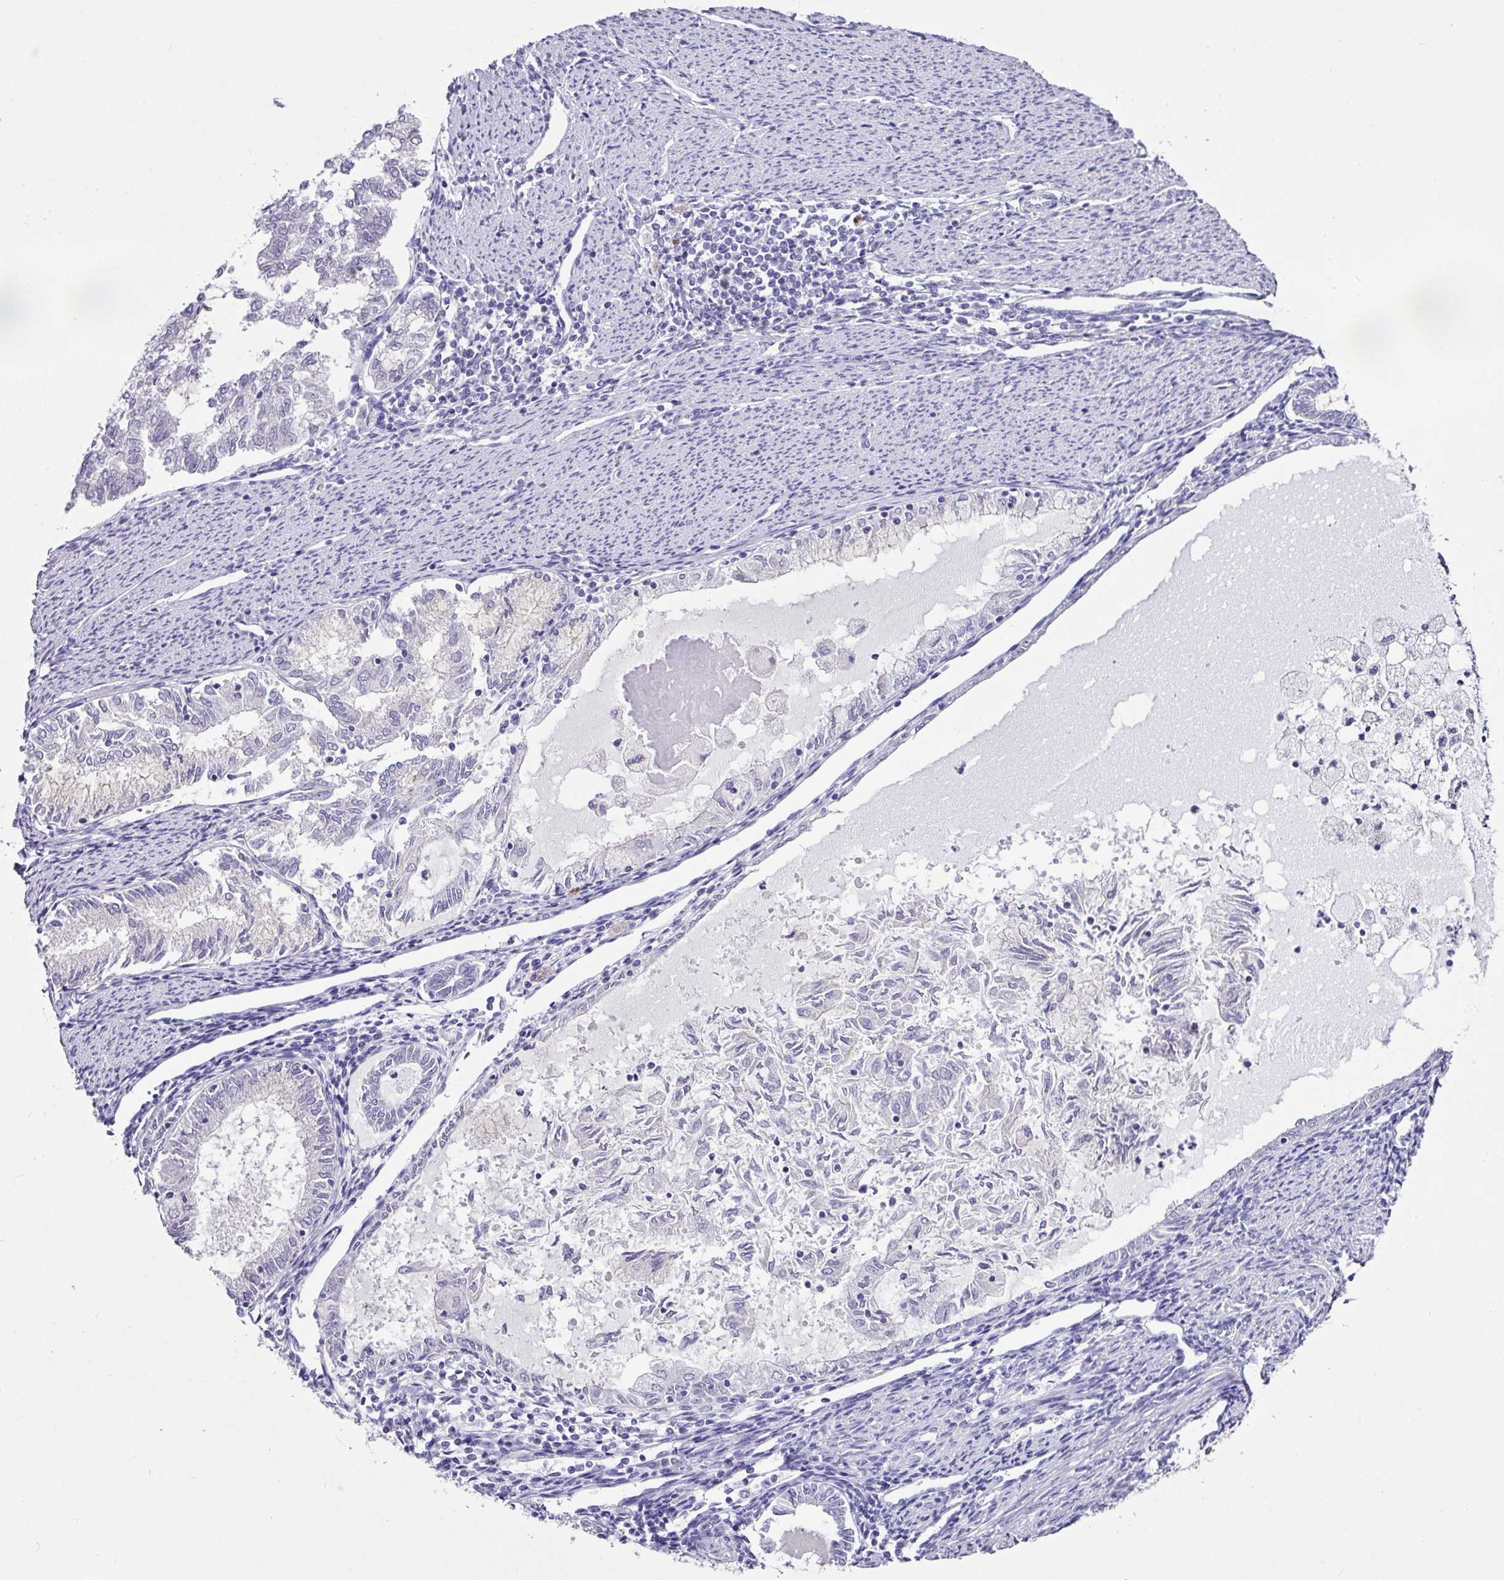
{"staining": {"intensity": "negative", "quantity": "none", "location": "none"}, "tissue": "endometrial cancer", "cell_type": "Tumor cells", "image_type": "cancer", "snomed": [{"axis": "morphology", "description": "Adenocarcinoma, NOS"}, {"axis": "topography", "description": "Endometrium"}], "caption": "This is an immunohistochemistry micrograph of human endometrial cancer. There is no staining in tumor cells.", "gene": "BCL11A", "patient": {"sex": "female", "age": 79}}